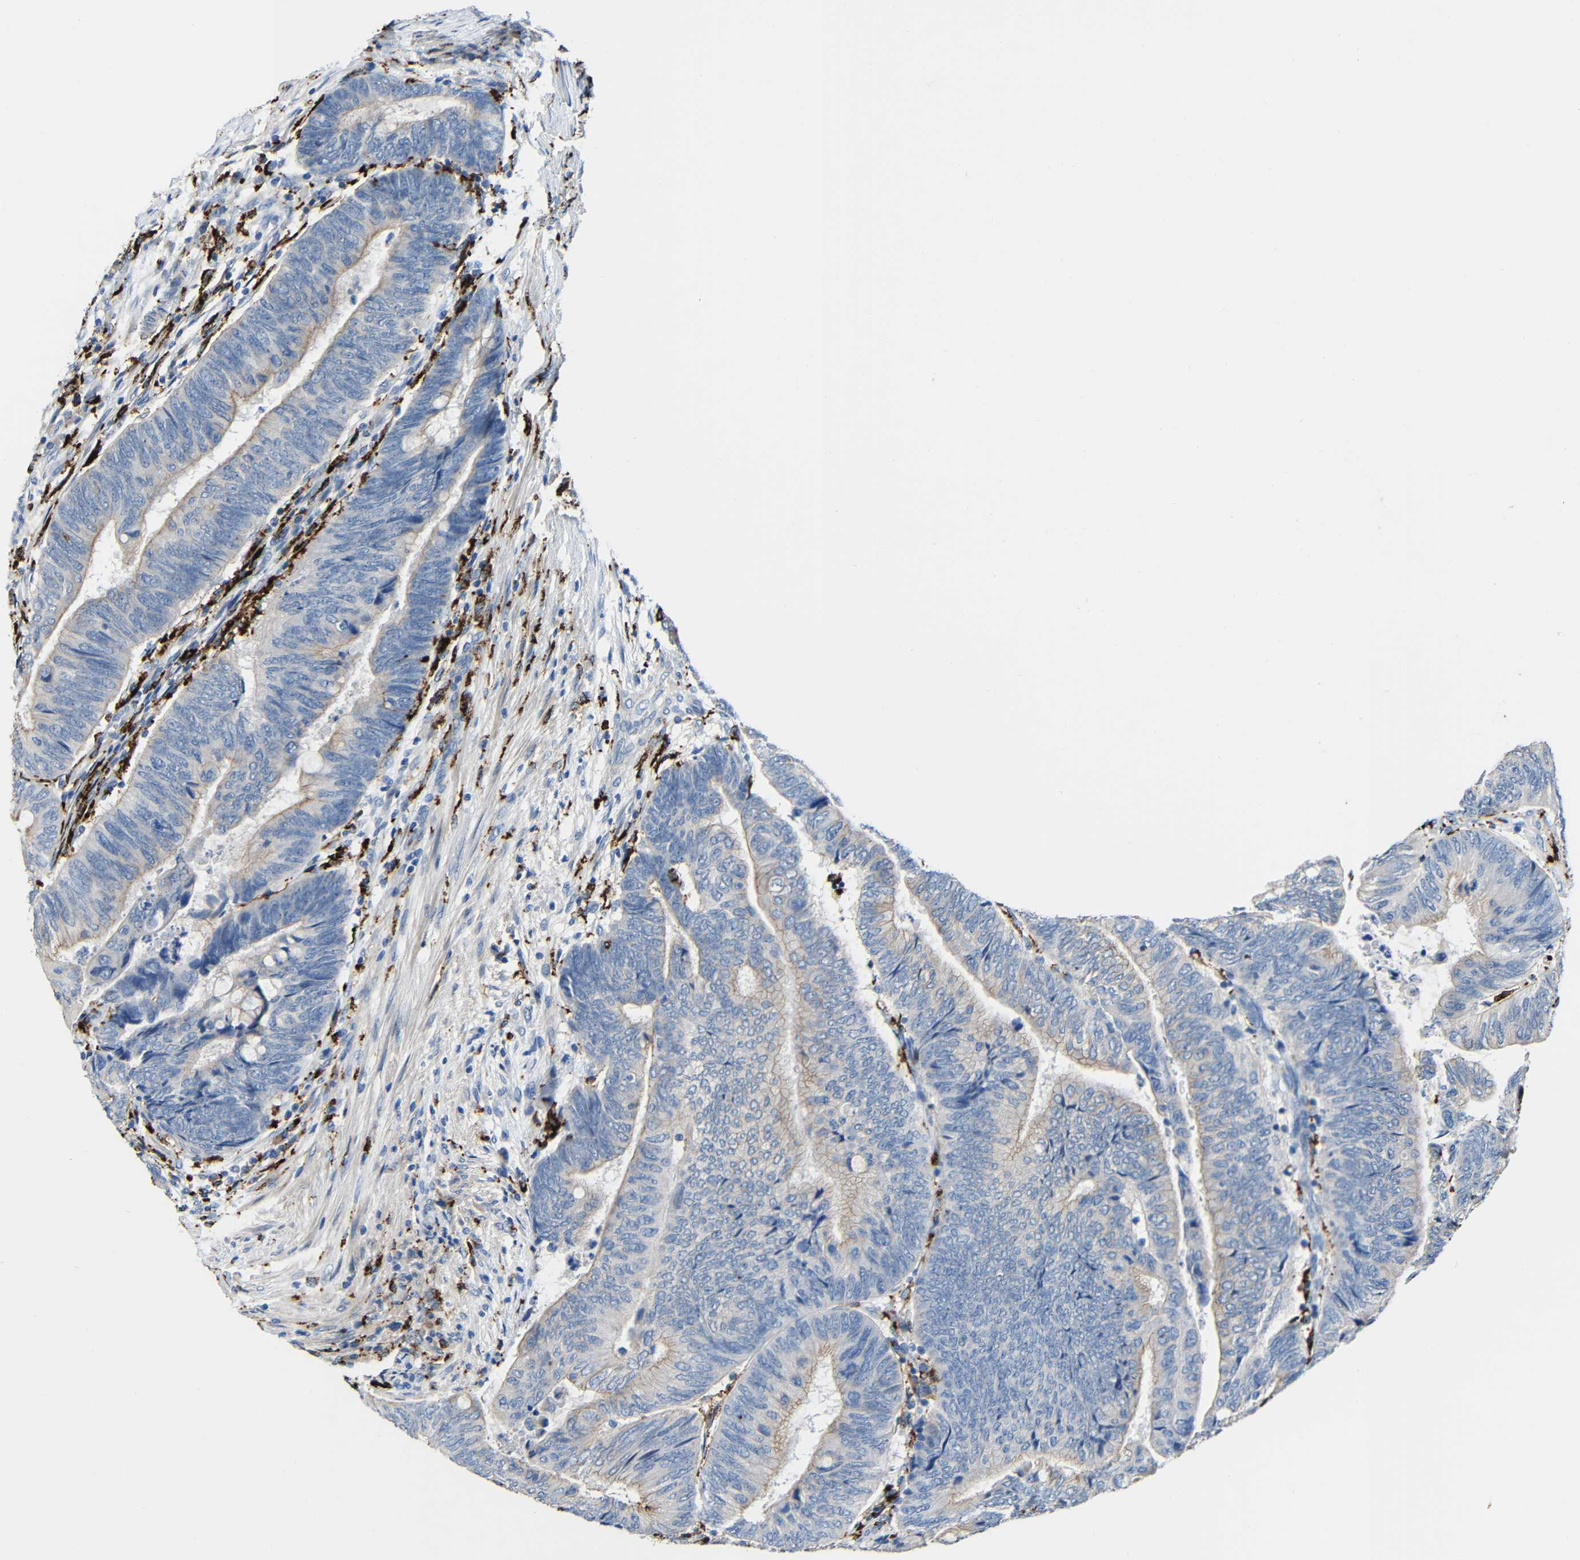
{"staining": {"intensity": "weak", "quantity": ">75%", "location": "cytoplasmic/membranous"}, "tissue": "colorectal cancer", "cell_type": "Tumor cells", "image_type": "cancer", "snomed": [{"axis": "morphology", "description": "Normal tissue, NOS"}, {"axis": "morphology", "description": "Adenocarcinoma, NOS"}, {"axis": "topography", "description": "Rectum"}, {"axis": "topography", "description": "Peripheral nerve tissue"}], "caption": "Immunohistochemical staining of colorectal adenocarcinoma shows weak cytoplasmic/membranous protein expression in about >75% of tumor cells.", "gene": "HLA-DMA", "patient": {"sex": "male", "age": 92}}